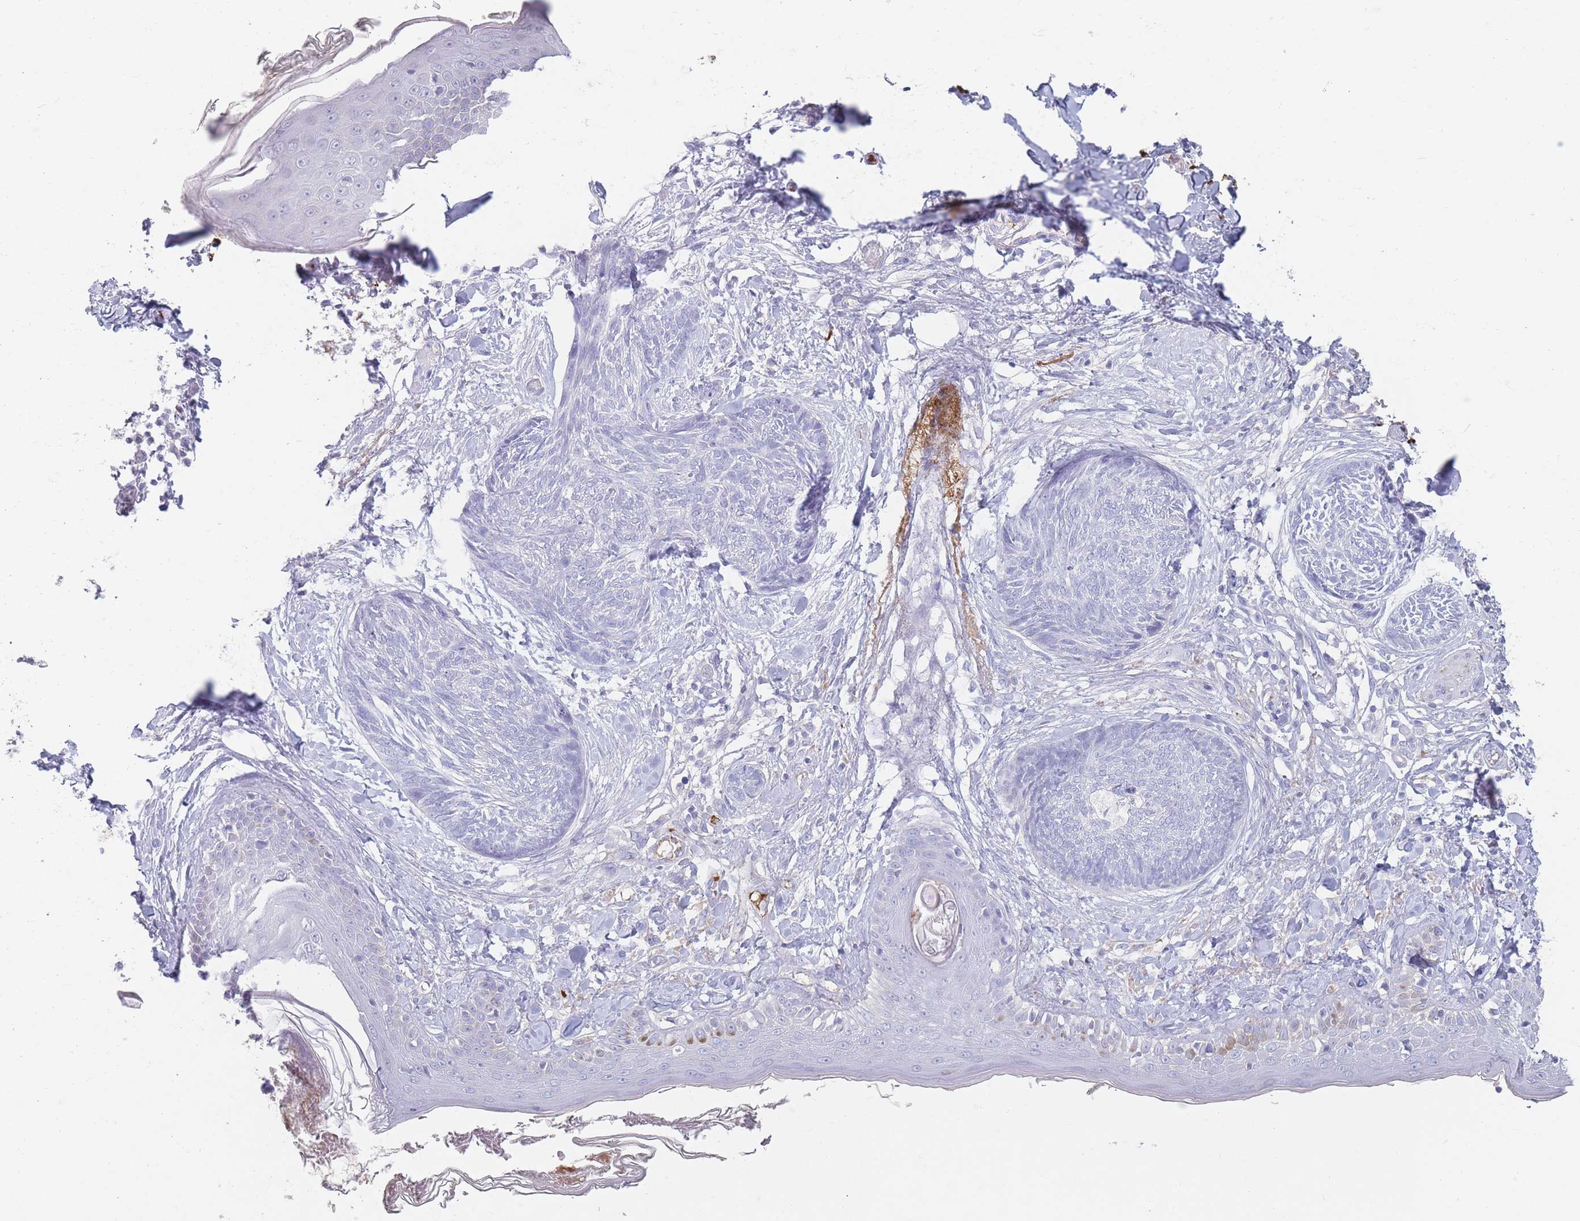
{"staining": {"intensity": "negative", "quantity": "none", "location": "none"}, "tissue": "skin cancer", "cell_type": "Tumor cells", "image_type": "cancer", "snomed": [{"axis": "morphology", "description": "Basal cell carcinoma"}, {"axis": "topography", "description": "Skin"}], "caption": "Tumor cells show no significant protein positivity in skin cancer.", "gene": "PRG4", "patient": {"sex": "male", "age": 73}}